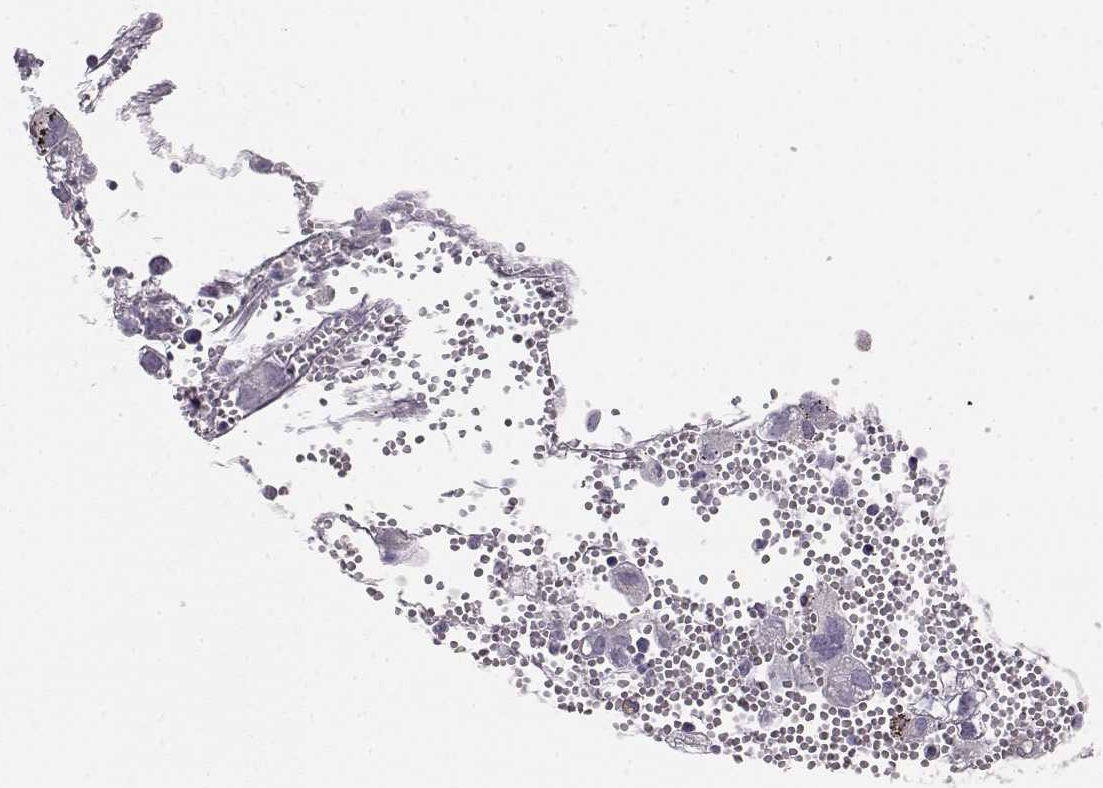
{"staining": {"intensity": "negative", "quantity": "none", "location": "none"}, "tissue": "cervical cancer", "cell_type": "Tumor cells", "image_type": "cancer", "snomed": [{"axis": "morphology", "description": "Squamous cell carcinoma, NOS"}, {"axis": "topography", "description": "Cervix"}], "caption": "The micrograph demonstrates no significant positivity in tumor cells of cervical squamous cell carcinoma.", "gene": "KIAA0319", "patient": {"sex": "female", "age": 55}}